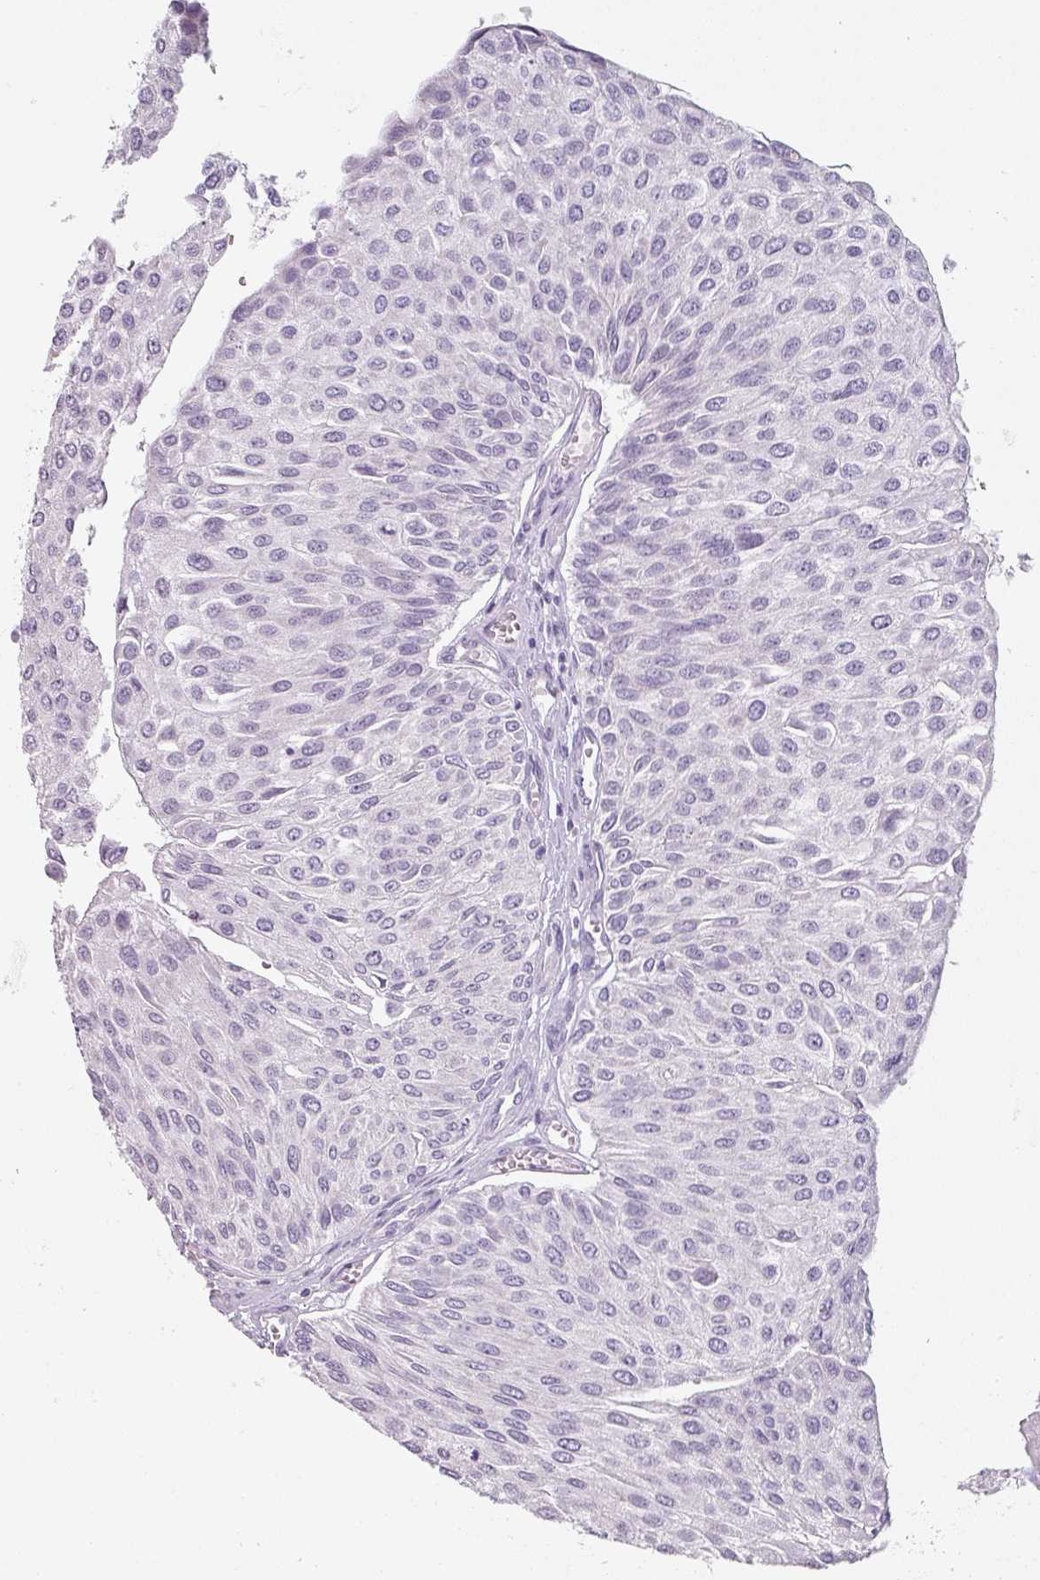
{"staining": {"intensity": "negative", "quantity": "none", "location": "none"}, "tissue": "urothelial cancer", "cell_type": "Tumor cells", "image_type": "cancer", "snomed": [{"axis": "morphology", "description": "Urothelial carcinoma, NOS"}, {"axis": "topography", "description": "Urinary bladder"}], "caption": "Tumor cells show no significant staining in urothelial cancer.", "gene": "SFTPA1", "patient": {"sex": "male", "age": 67}}